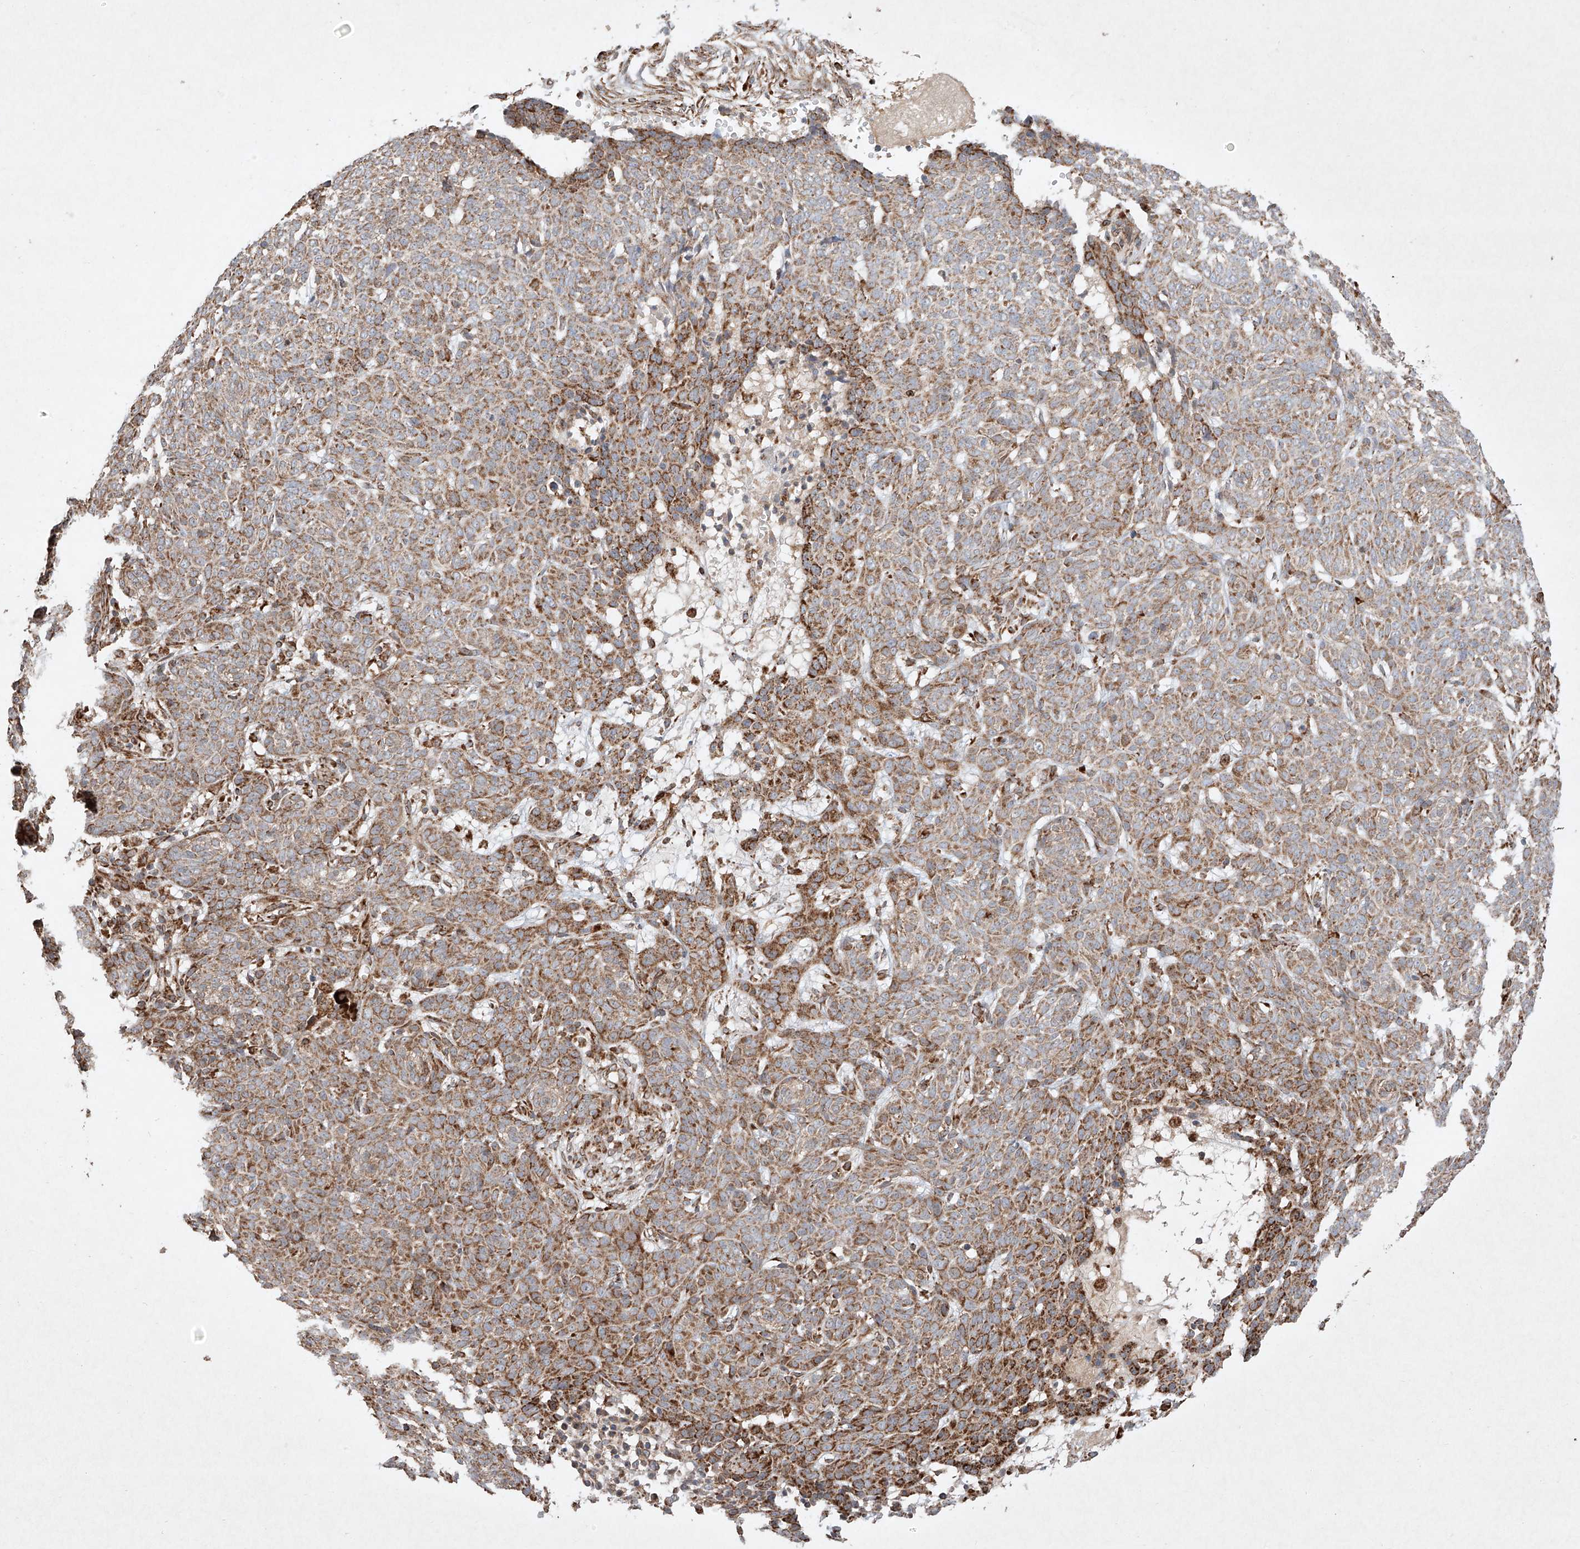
{"staining": {"intensity": "moderate", "quantity": ">75%", "location": "cytoplasmic/membranous"}, "tissue": "skin cancer", "cell_type": "Tumor cells", "image_type": "cancer", "snomed": [{"axis": "morphology", "description": "Basal cell carcinoma"}, {"axis": "topography", "description": "Skin"}], "caption": "A micrograph of skin basal cell carcinoma stained for a protein exhibits moderate cytoplasmic/membranous brown staining in tumor cells.", "gene": "SEMA3B", "patient": {"sex": "male", "age": 85}}